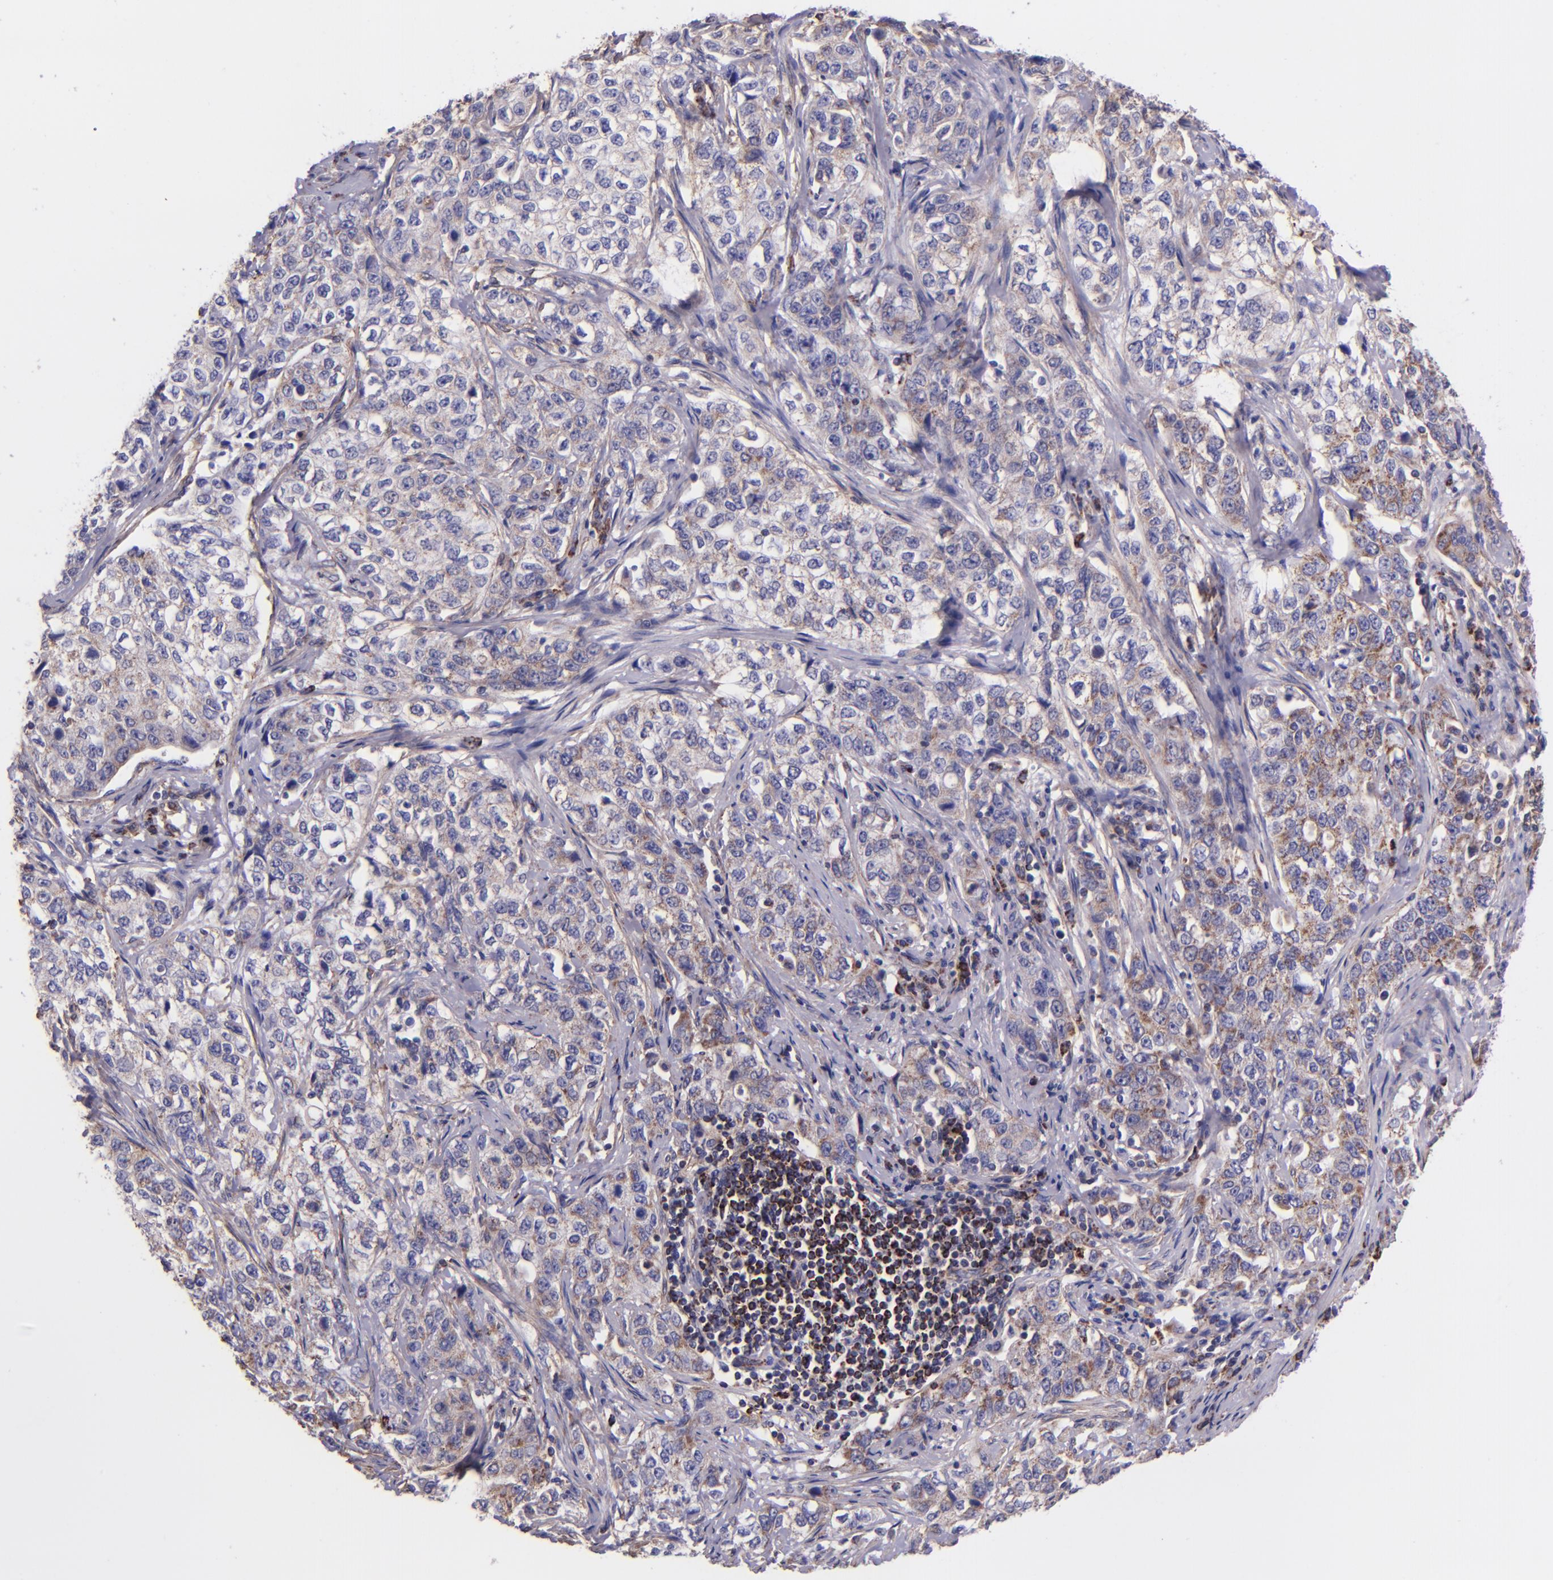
{"staining": {"intensity": "weak", "quantity": "25%-75%", "location": "cytoplasmic/membranous"}, "tissue": "stomach cancer", "cell_type": "Tumor cells", "image_type": "cancer", "snomed": [{"axis": "morphology", "description": "Adenocarcinoma, NOS"}, {"axis": "topography", "description": "Stomach"}], "caption": "Stomach cancer stained with a brown dye reveals weak cytoplasmic/membranous positive expression in about 25%-75% of tumor cells.", "gene": "IDH3G", "patient": {"sex": "male", "age": 48}}